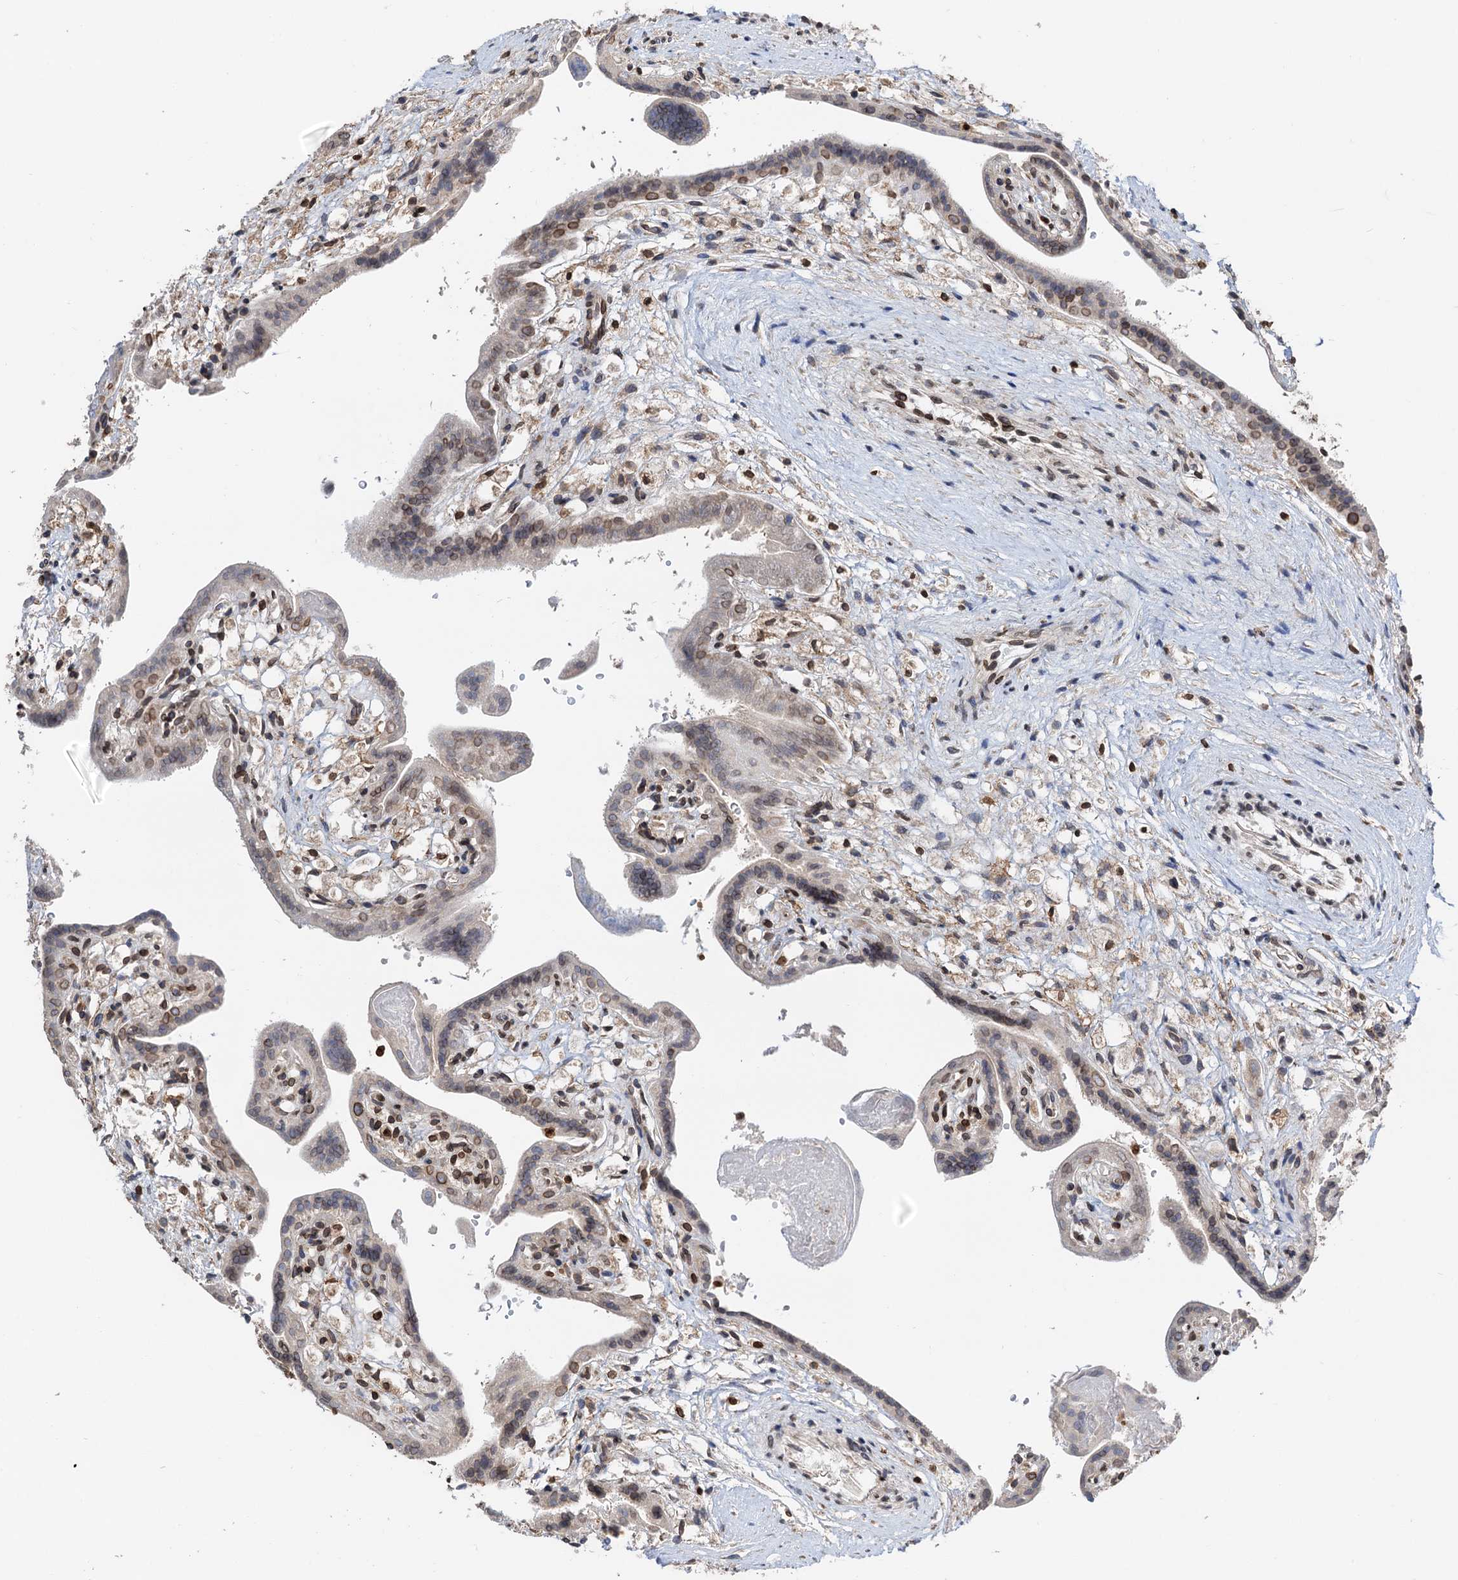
{"staining": {"intensity": "moderate", "quantity": "25%-75%", "location": "nuclear"}, "tissue": "placenta", "cell_type": "Trophoblastic cells", "image_type": "normal", "snomed": [{"axis": "morphology", "description": "Normal tissue, NOS"}, {"axis": "topography", "description": "Placenta"}], "caption": "There is medium levels of moderate nuclear expression in trophoblastic cells of unremarkable placenta, as demonstrated by immunohistochemical staining (brown color).", "gene": "ZC3H13", "patient": {"sex": "female", "age": 37}}